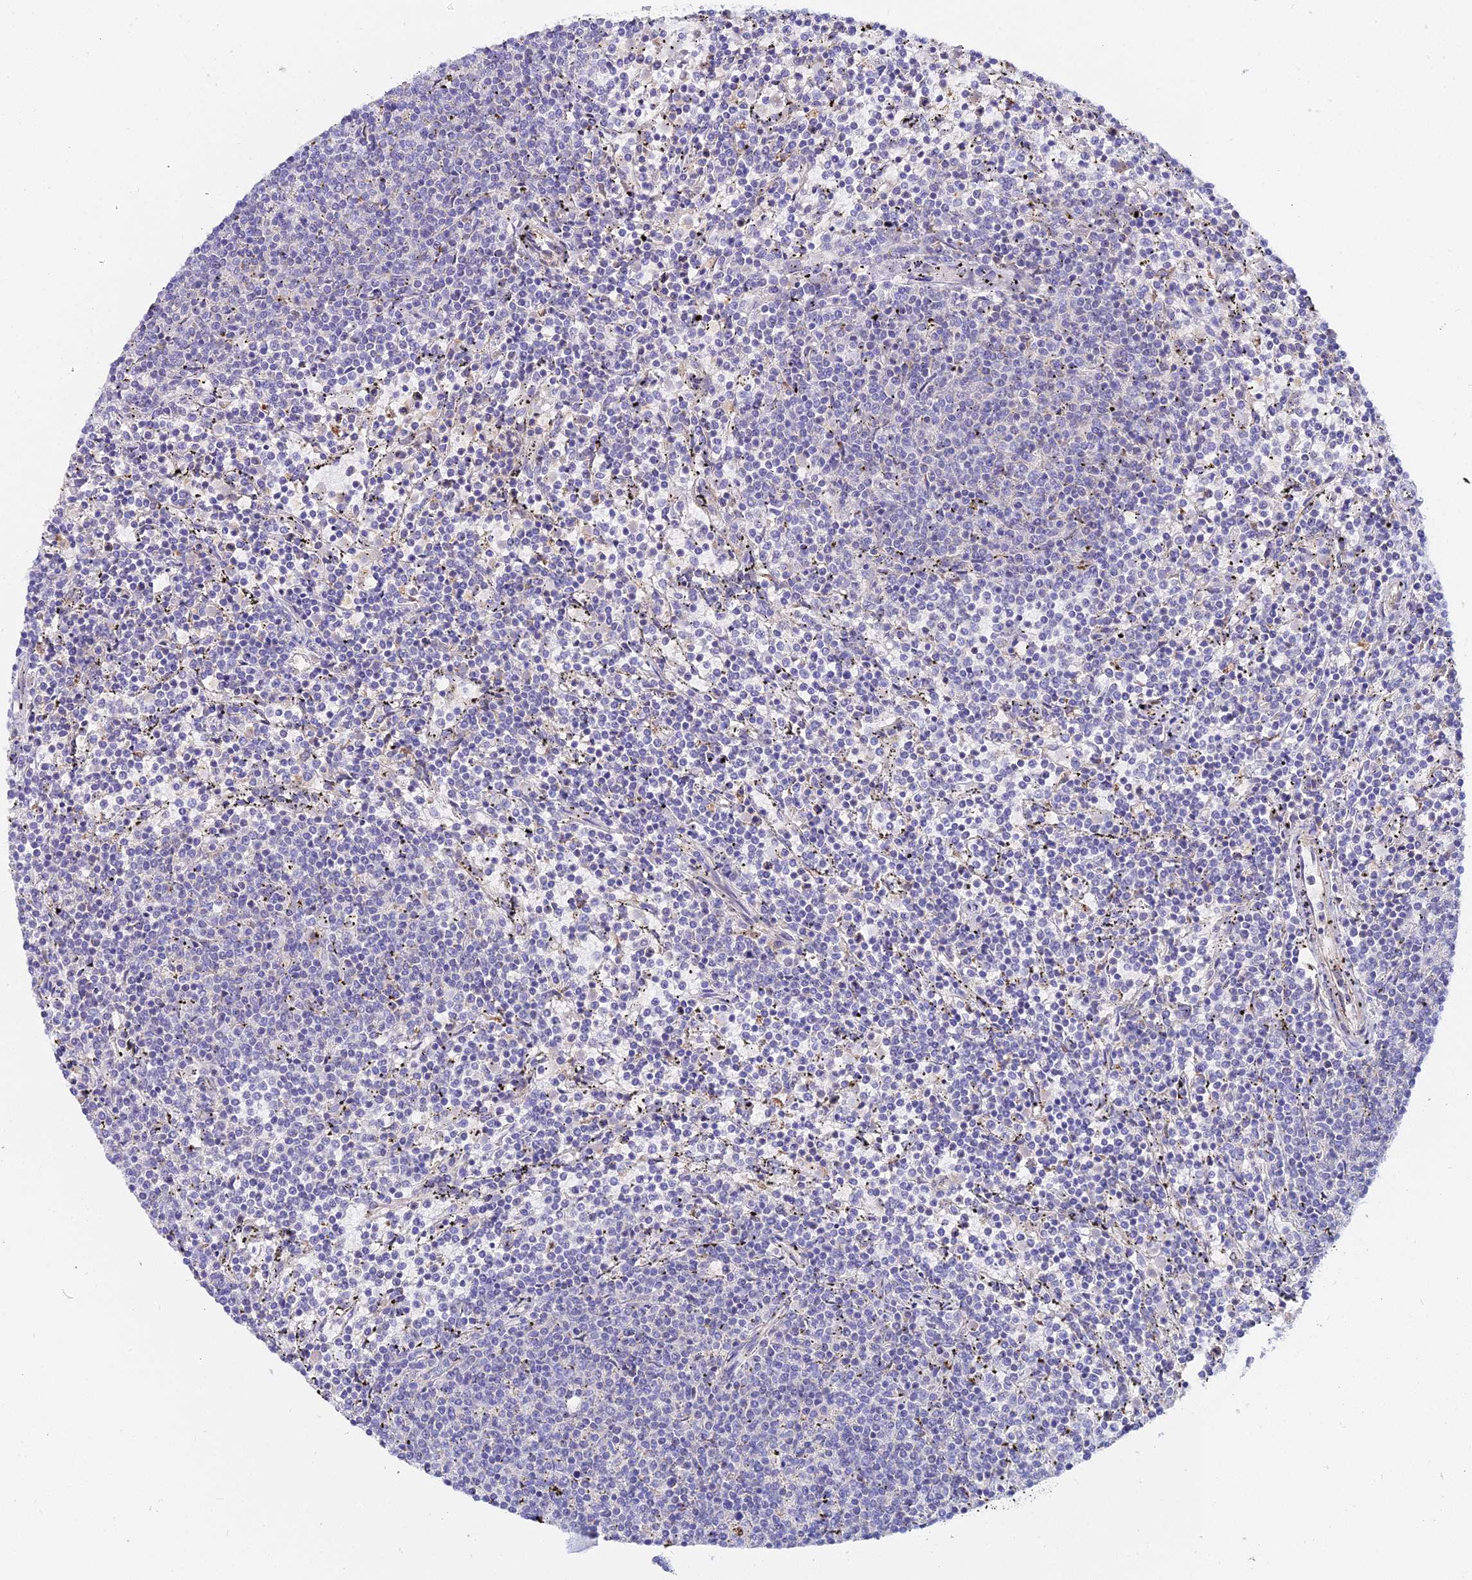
{"staining": {"intensity": "negative", "quantity": "none", "location": "none"}, "tissue": "lymphoma", "cell_type": "Tumor cells", "image_type": "cancer", "snomed": [{"axis": "morphology", "description": "Malignant lymphoma, non-Hodgkin's type, Low grade"}, {"axis": "topography", "description": "Spleen"}], "caption": "An immunohistochemistry (IHC) micrograph of lymphoma is shown. There is no staining in tumor cells of lymphoma.", "gene": "ACOT2", "patient": {"sex": "female", "age": 50}}